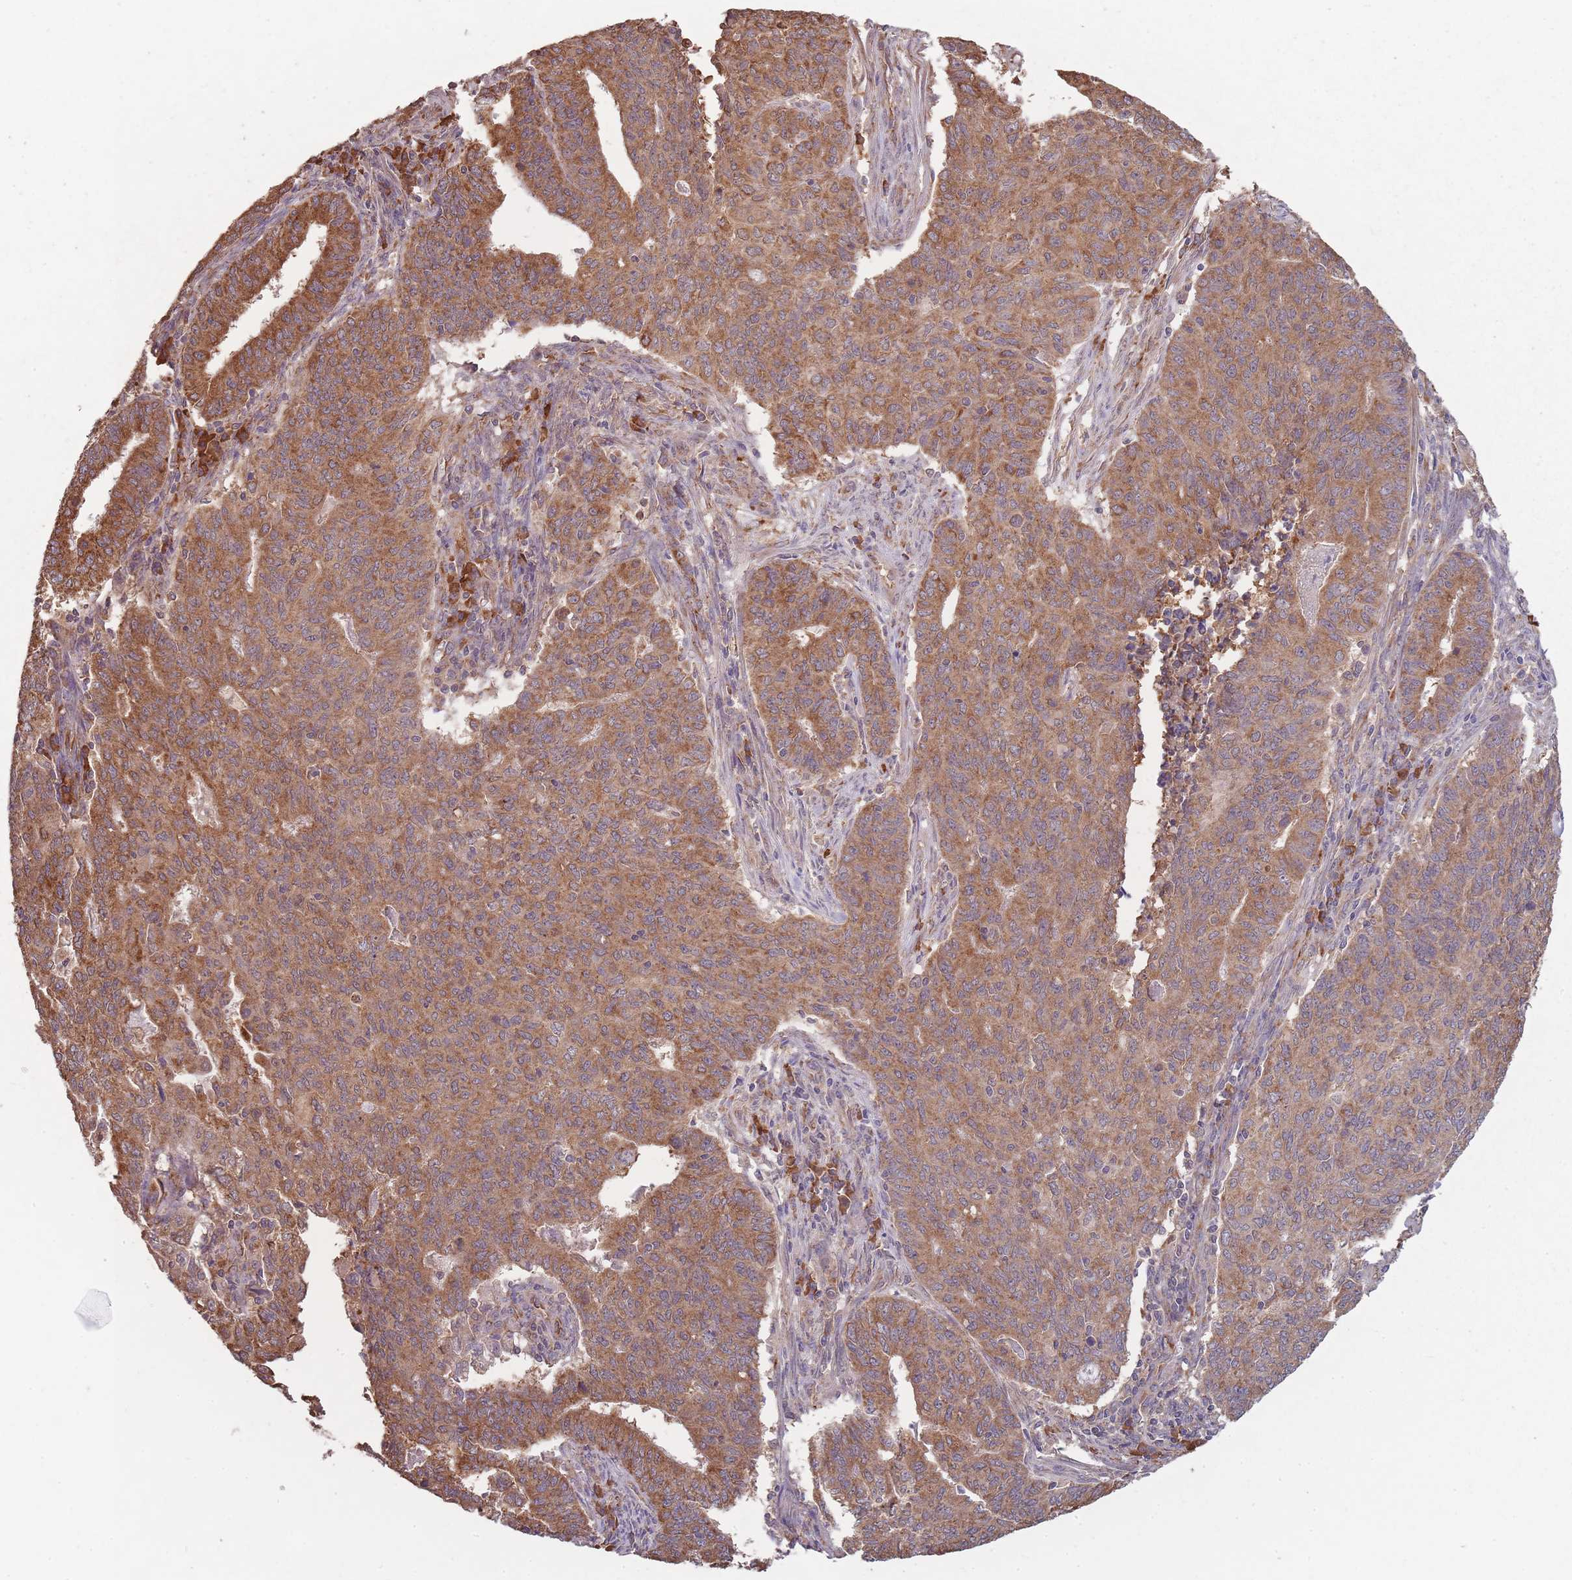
{"staining": {"intensity": "strong", "quantity": ">75%", "location": "cytoplasmic/membranous"}, "tissue": "endometrial cancer", "cell_type": "Tumor cells", "image_type": "cancer", "snomed": [{"axis": "morphology", "description": "Adenocarcinoma, NOS"}, {"axis": "topography", "description": "Endometrium"}], "caption": "A brown stain highlights strong cytoplasmic/membranous positivity of a protein in human endometrial cancer (adenocarcinoma) tumor cells.", "gene": "SANBR", "patient": {"sex": "female", "age": 59}}